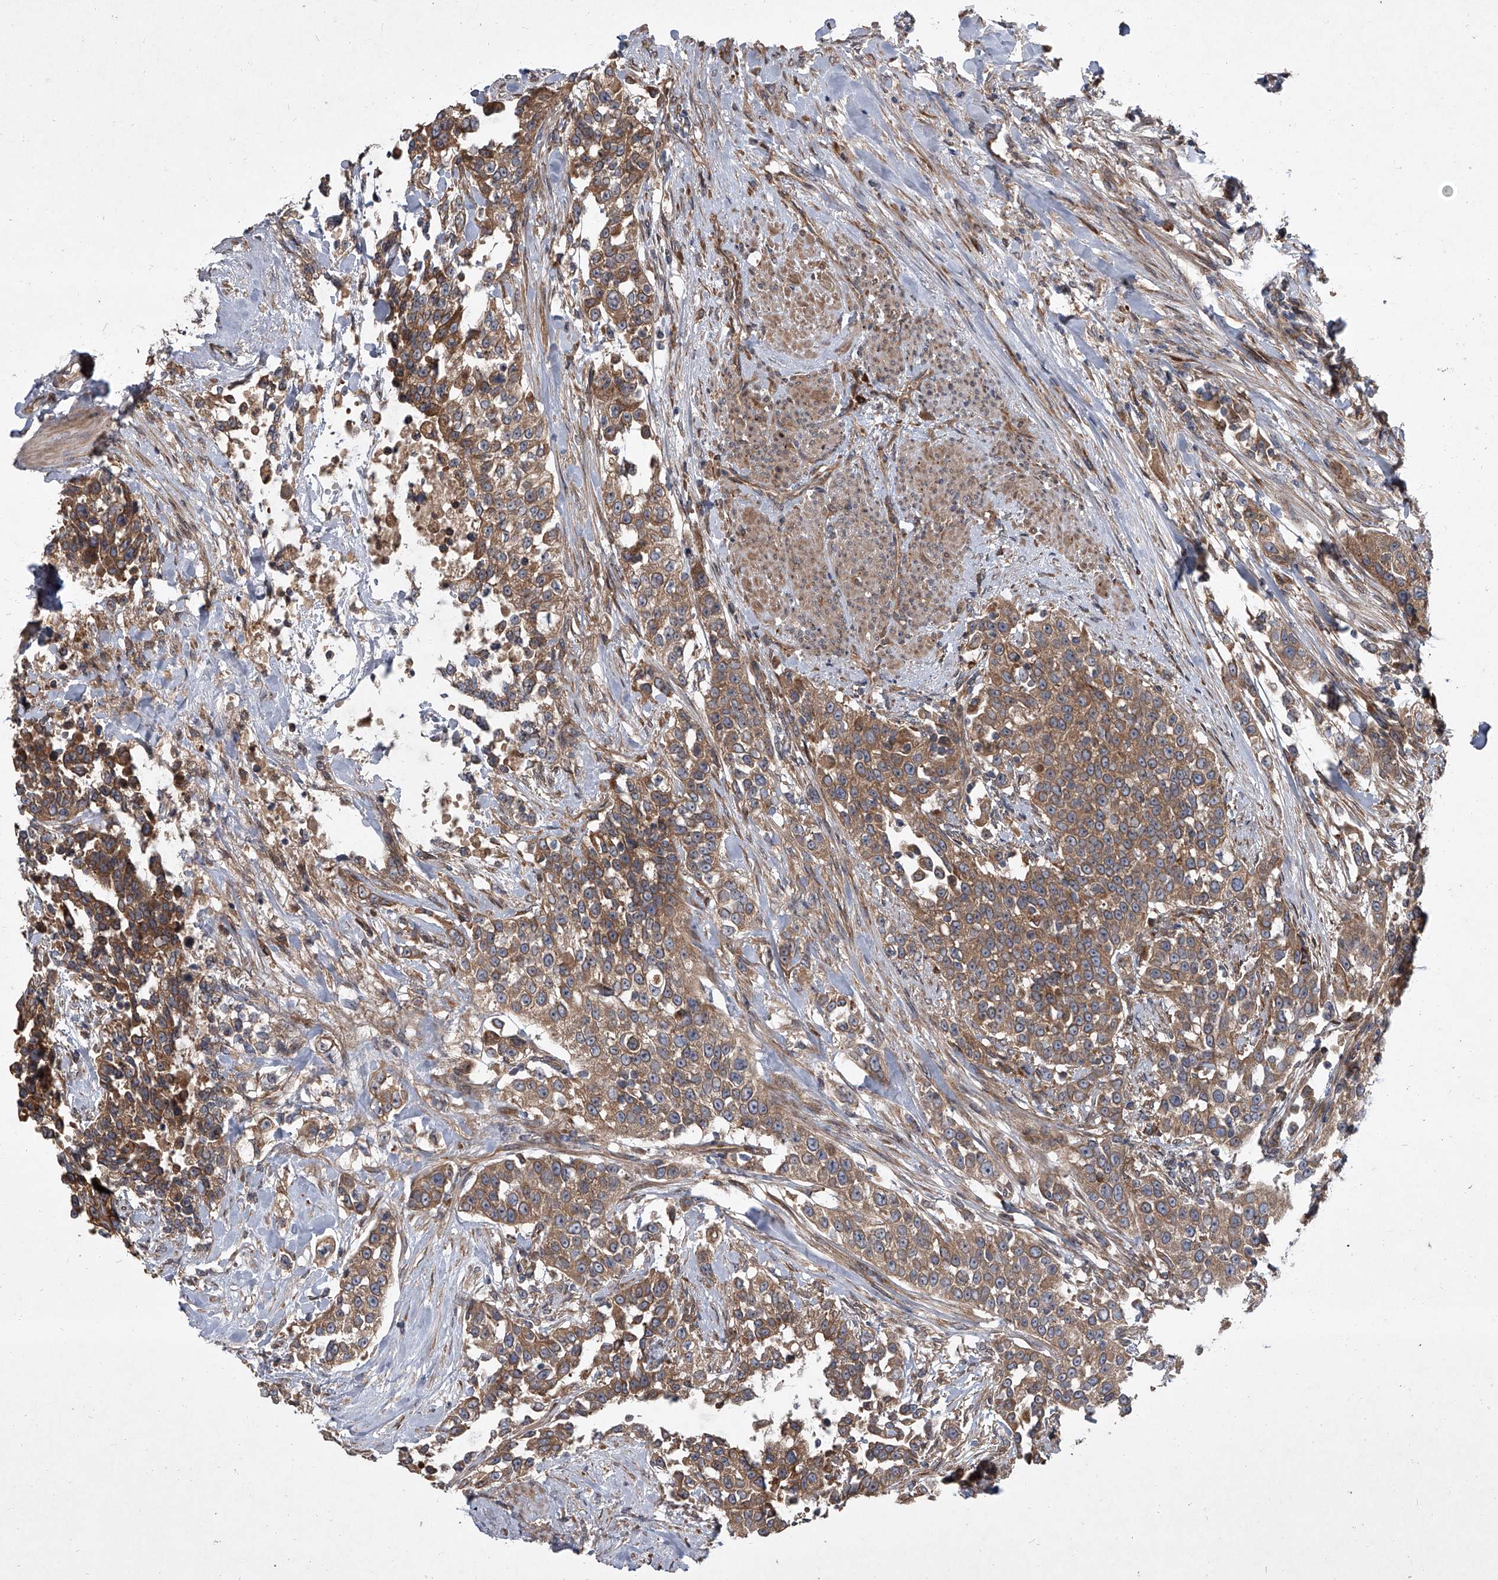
{"staining": {"intensity": "moderate", "quantity": ">75%", "location": "cytoplasmic/membranous"}, "tissue": "urothelial cancer", "cell_type": "Tumor cells", "image_type": "cancer", "snomed": [{"axis": "morphology", "description": "Urothelial carcinoma, High grade"}, {"axis": "topography", "description": "Urinary bladder"}], "caption": "A photomicrograph of human urothelial cancer stained for a protein reveals moderate cytoplasmic/membranous brown staining in tumor cells.", "gene": "EVA1C", "patient": {"sex": "female", "age": 80}}